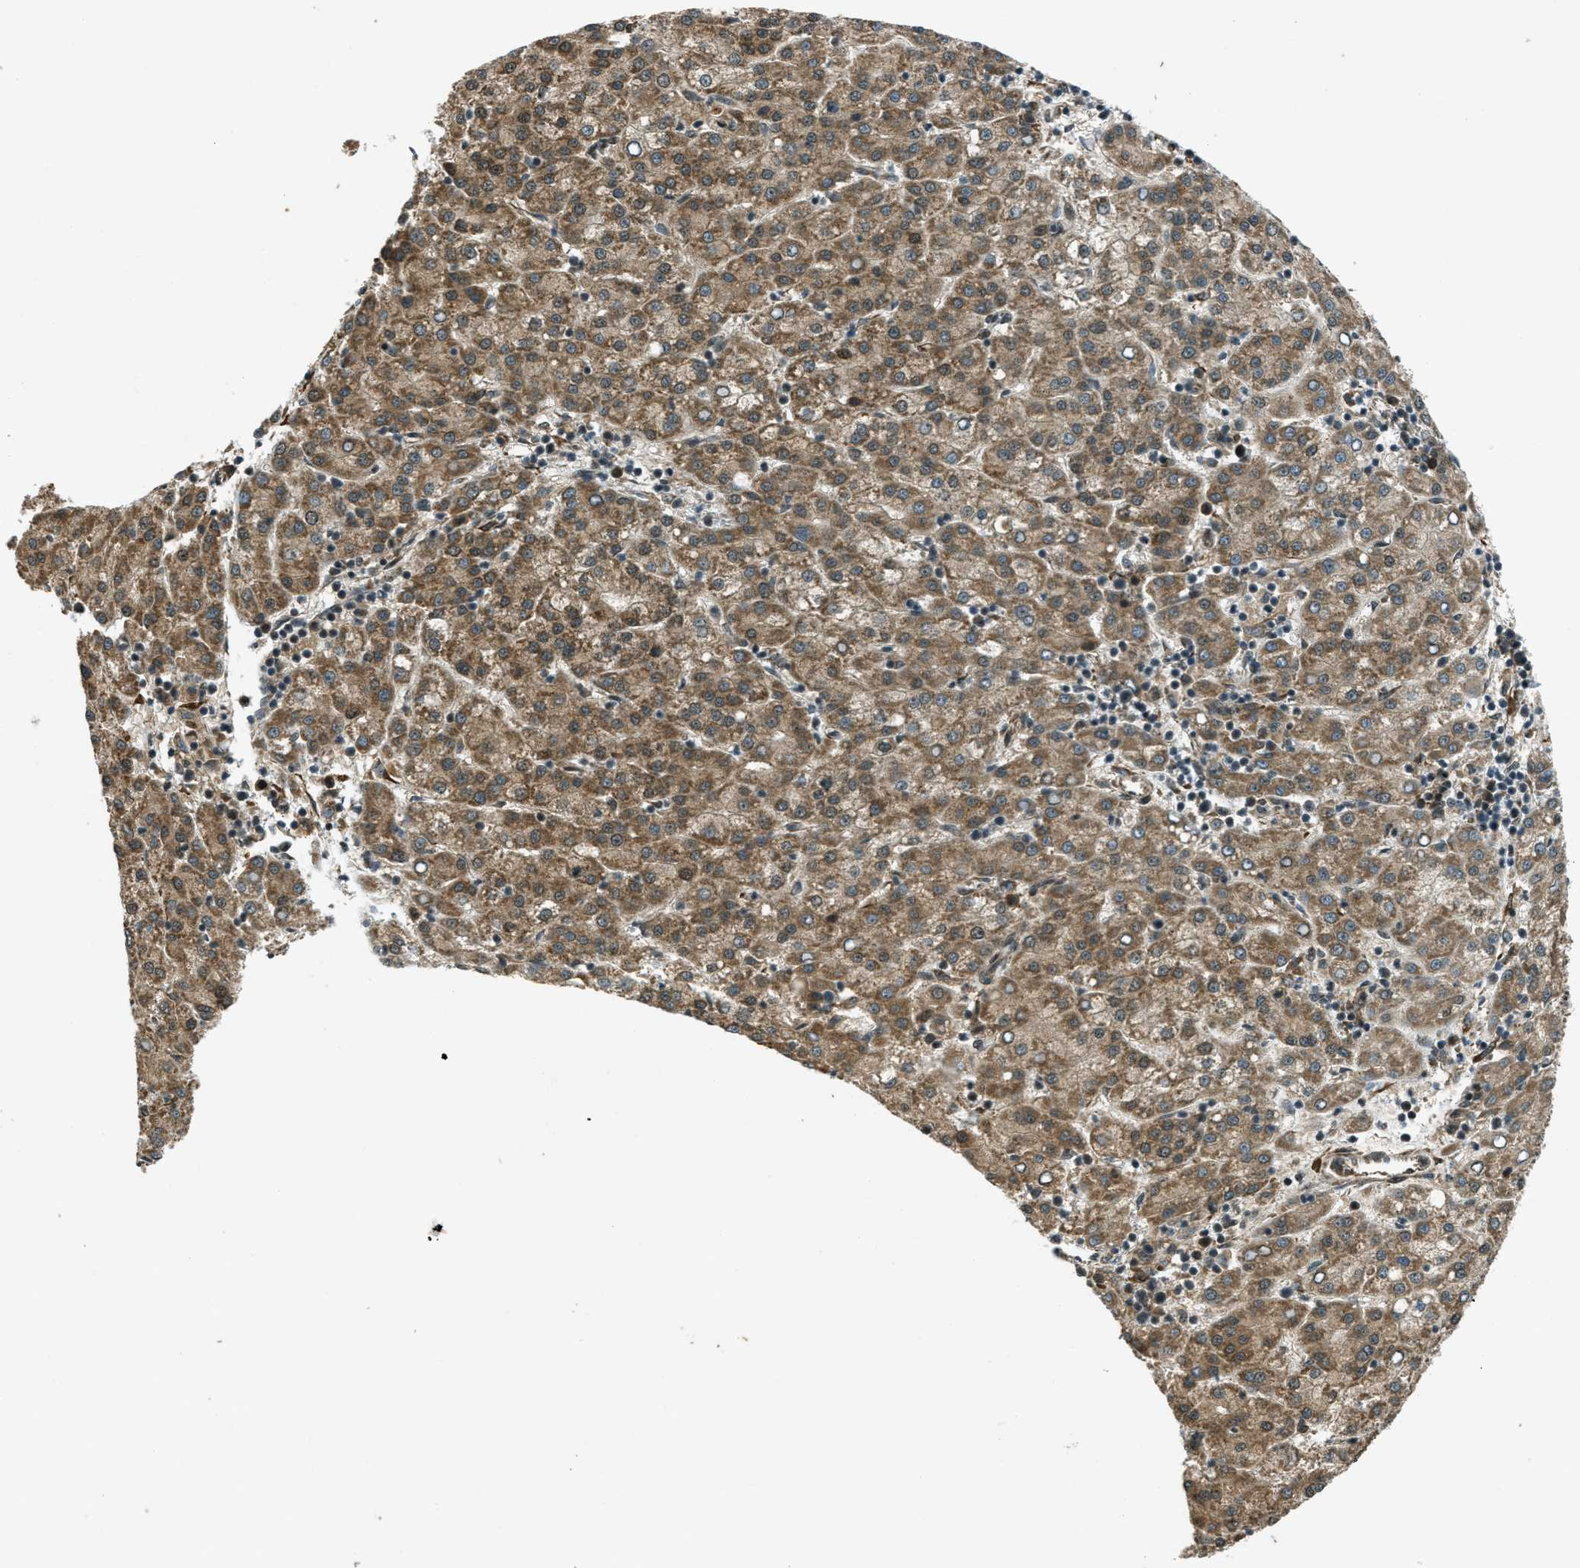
{"staining": {"intensity": "moderate", "quantity": ">75%", "location": "cytoplasmic/membranous"}, "tissue": "liver cancer", "cell_type": "Tumor cells", "image_type": "cancer", "snomed": [{"axis": "morphology", "description": "Carcinoma, Hepatocellular, NOS"}, {"axis": "topography", "description": "Liver"}], "caption": "Protein expression analysis of liver cancer shows moderate cytoplasmic/membranous expression in approximately >75% of tumor cells.", "gene": "EIF2AK3", "patient": {"sex": "female", "age": 58}}